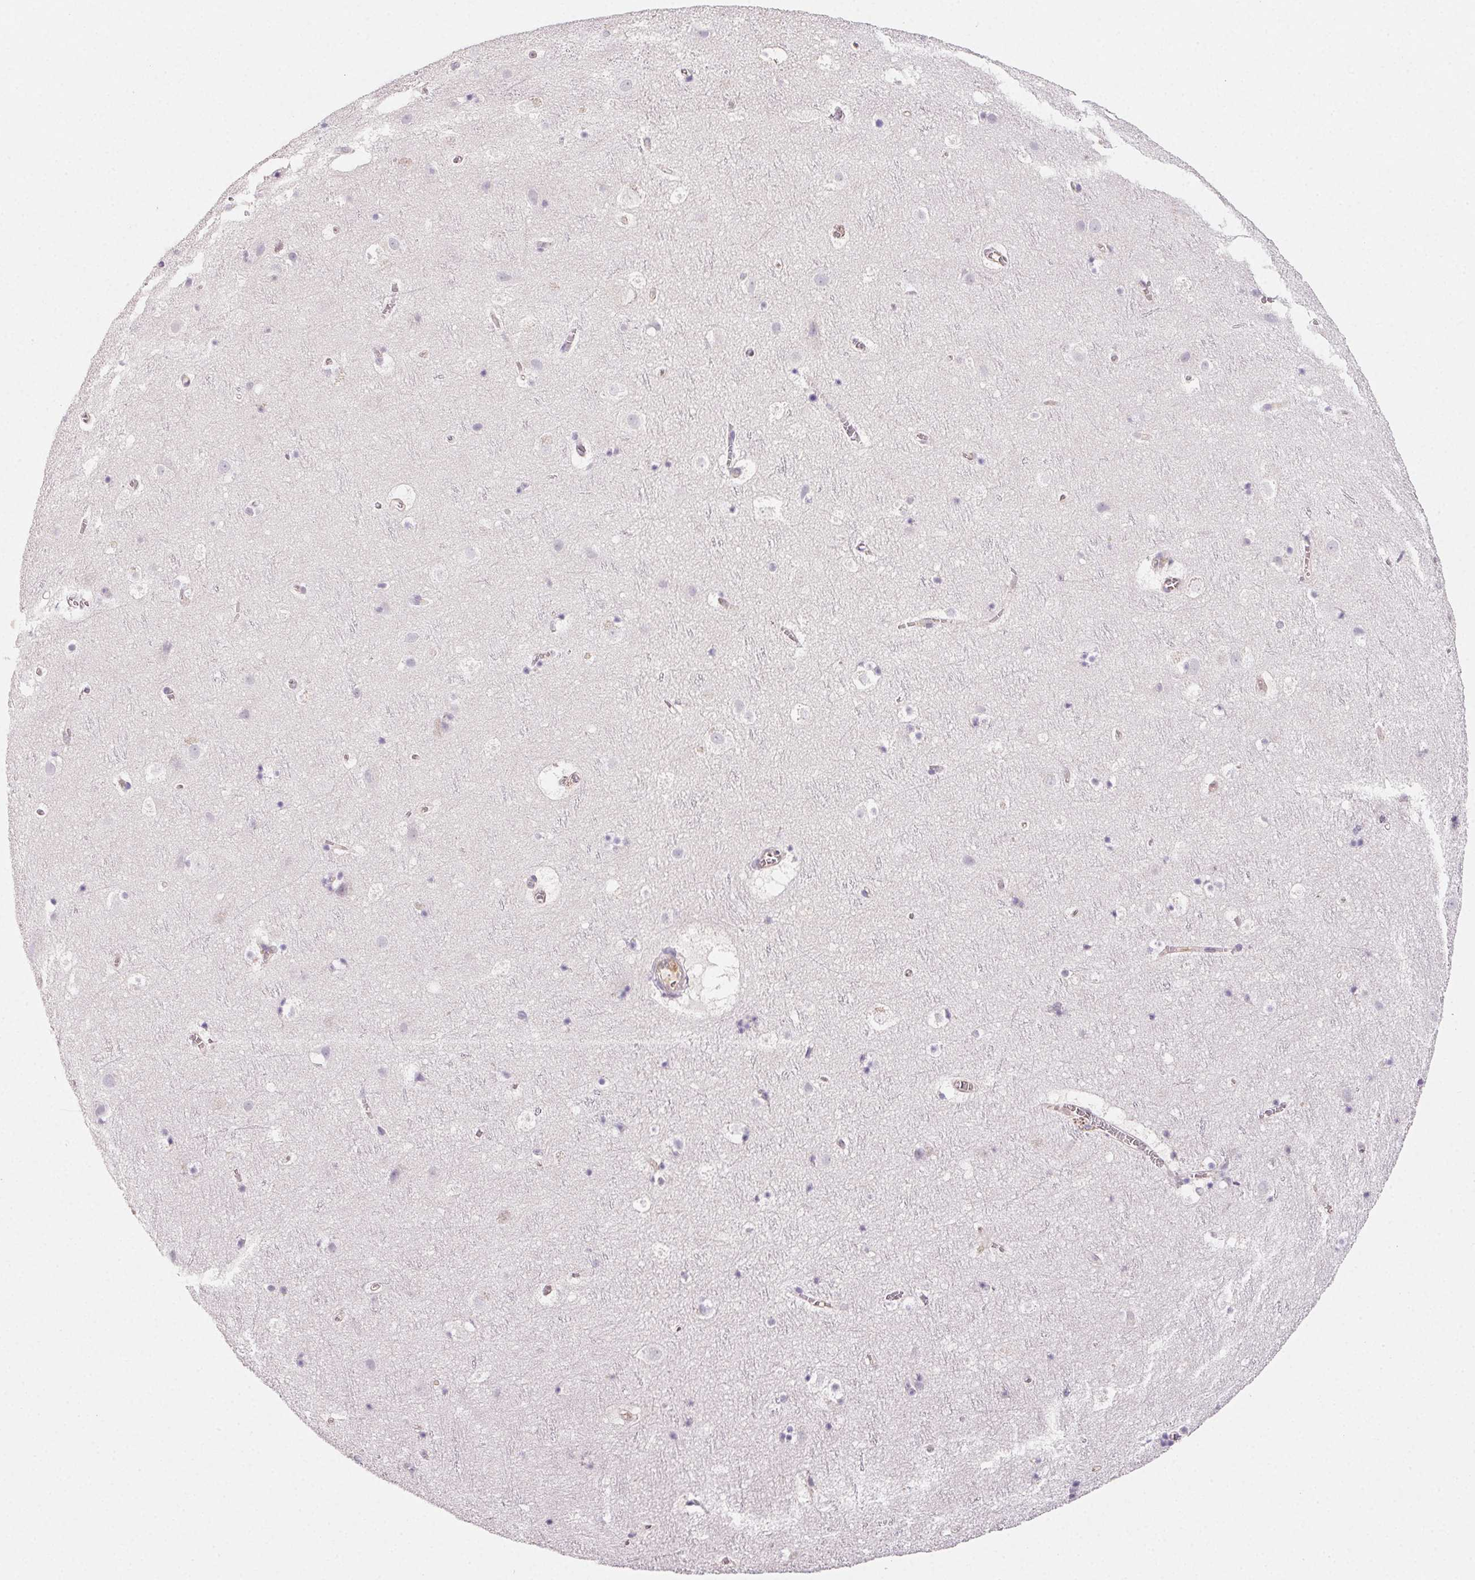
{"staining": {"intensity": "weak", "quantity": "25%-75%", "location": "cytoplasmic/membranous"}, "tissue": "cerebral cortex", "cell_type": "Endothelial cells", "image_type": "normal", "snomed": [{"axis": "morphology", "description": "Normal tissue, NOS"}, {"axis": "topography", "description": "Cerebral cortex"}], "caption": "This histopathology image displays normal cerebral cortex stained with IHC to label a protein in brown. The cytoplasmic/membranous of endothelial cells show weak positivity for the protein. Nuclei are counter-stained blue.", "gene": "GBP1", "patient": {"sex": "female", "age": 42}}